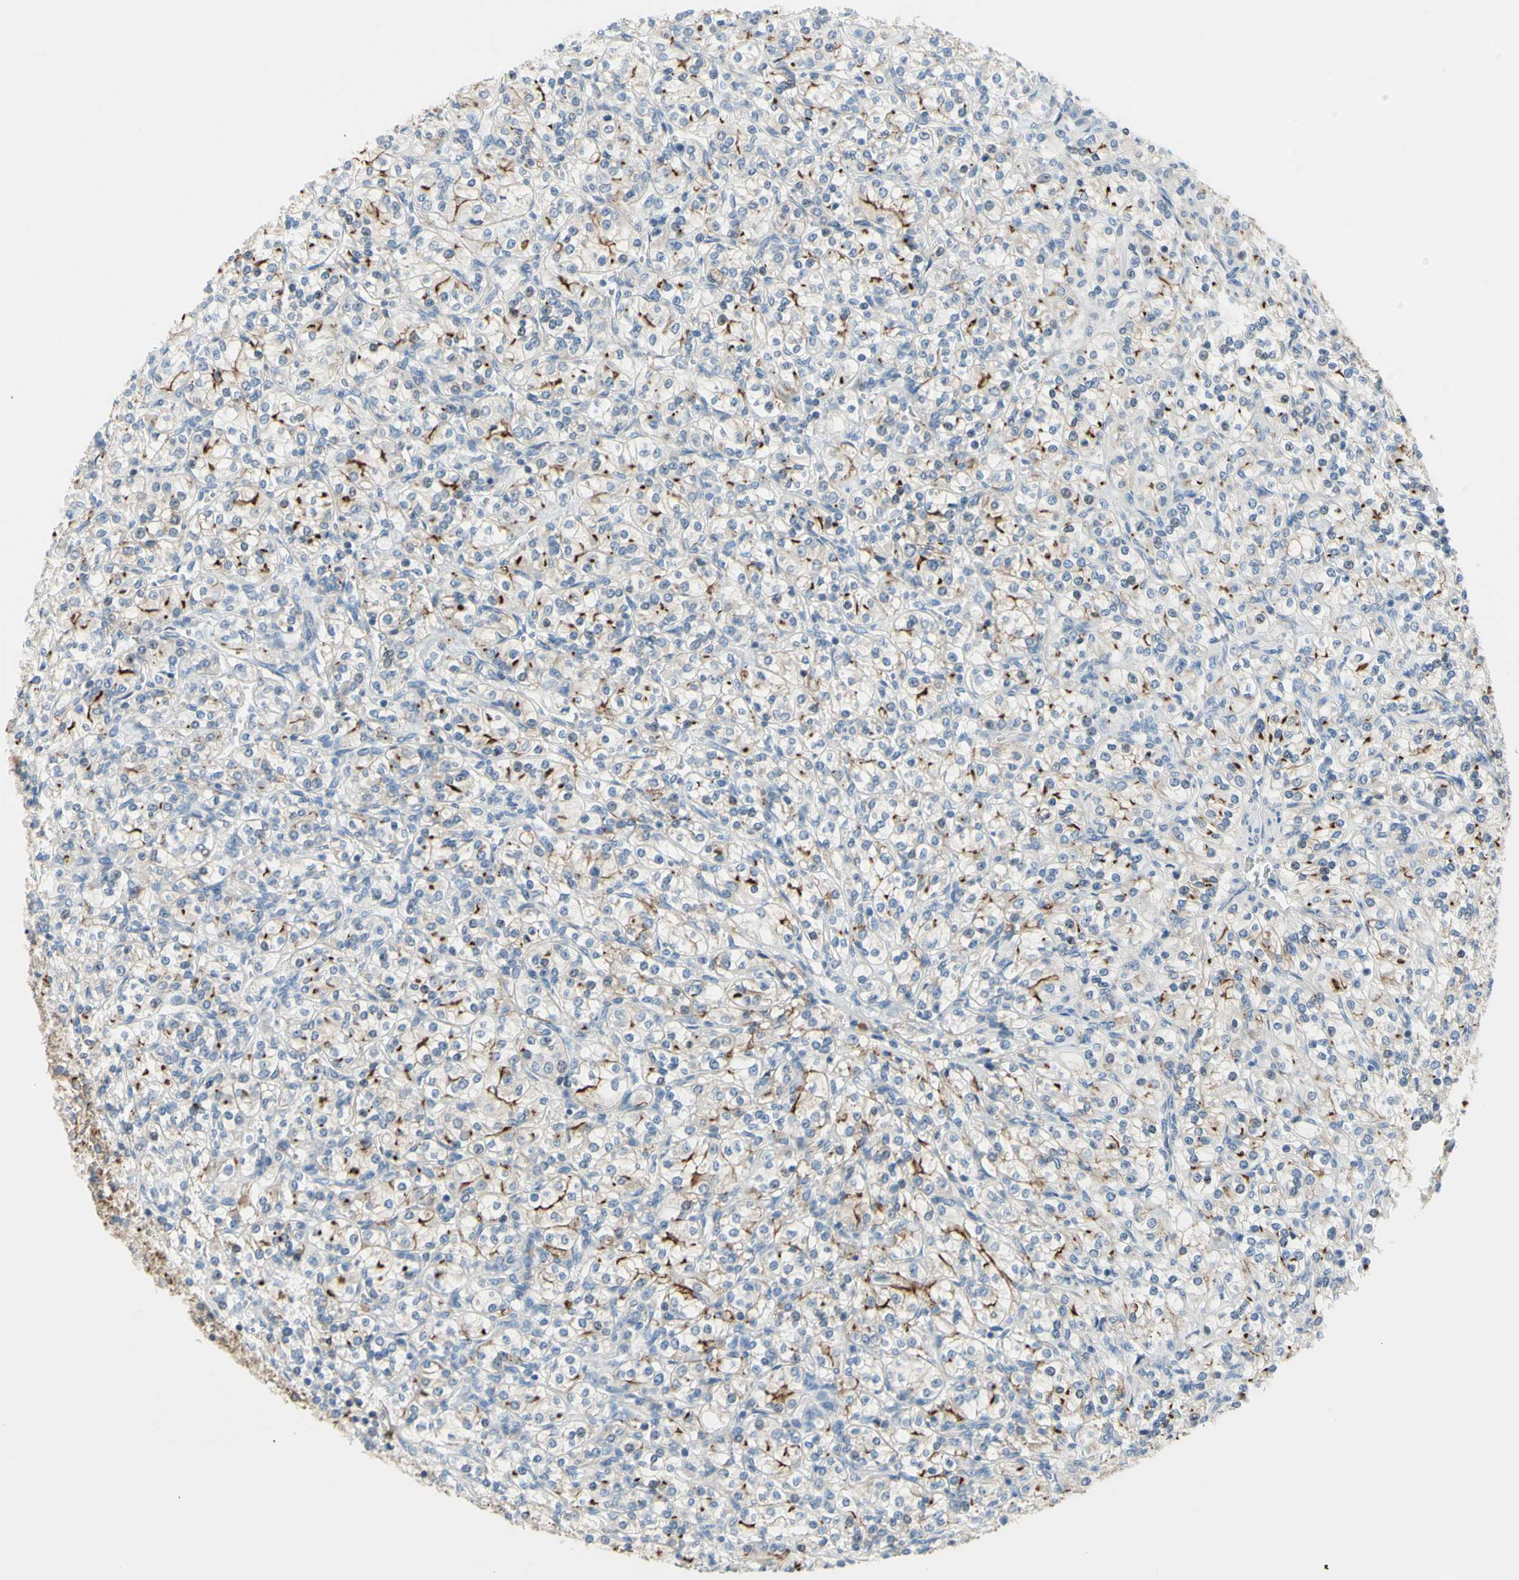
{"staining": {"intensity": "weak", "quantity": ">75%", "location": "cytoplasmic/membranous"}, "tissue": "renal cancer", "cell_type": "Tumor cells", "image_type": "cancer", "snomed": [{"axis": "morphology", "description": "Adenocarcinoma, NOS"}, {"axis": "topography", "description": "Kidney"}], "caption": "Human adenocarcinoma (renal) stained for a protein (brown) shows weak cytoplasmic/membranous positive staining in about >75% of tumor cells.", "gene": "MUC1", "patient": {"sex": "male", "age": 77}}